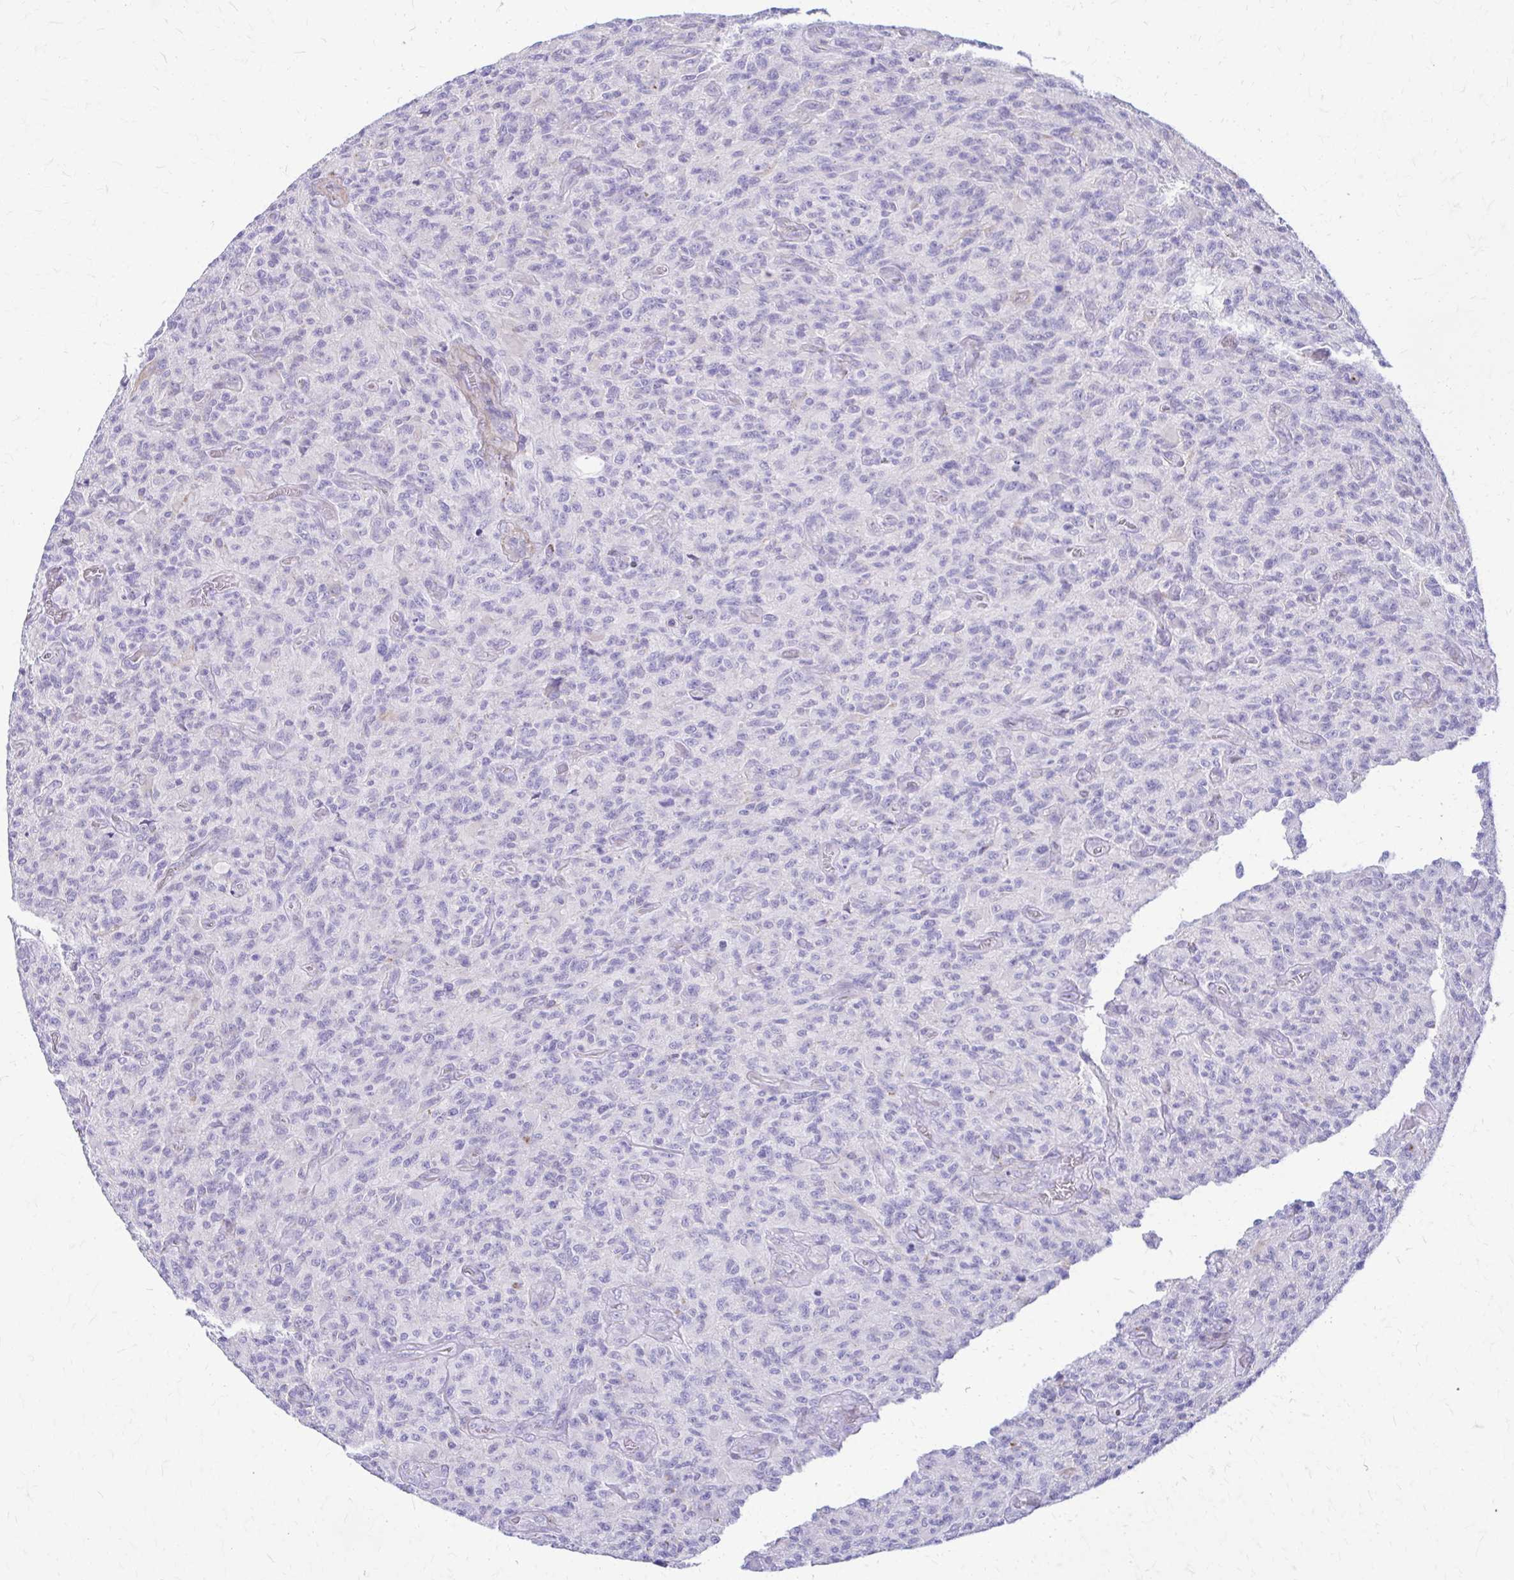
{"staining": {"intensity": "negative", "quantity": "none", "location": "none"}, "tissue": "glioma", "cell_type": "Tumor cells", "image_type": "cancer", "snomed": [{"axis": "morphology", "description": "Glioma, malignant, High grade"}, {"axis": "topography", "description": "Brain"}], "caption": "IHC of human malignant glioma (high-grade) displays no staining in tumor cells. (DAB IHC visualized using brightfield microscopy, high magnification).", "gene": "DSP", "patient": {"sex": "male", "age": 61}}